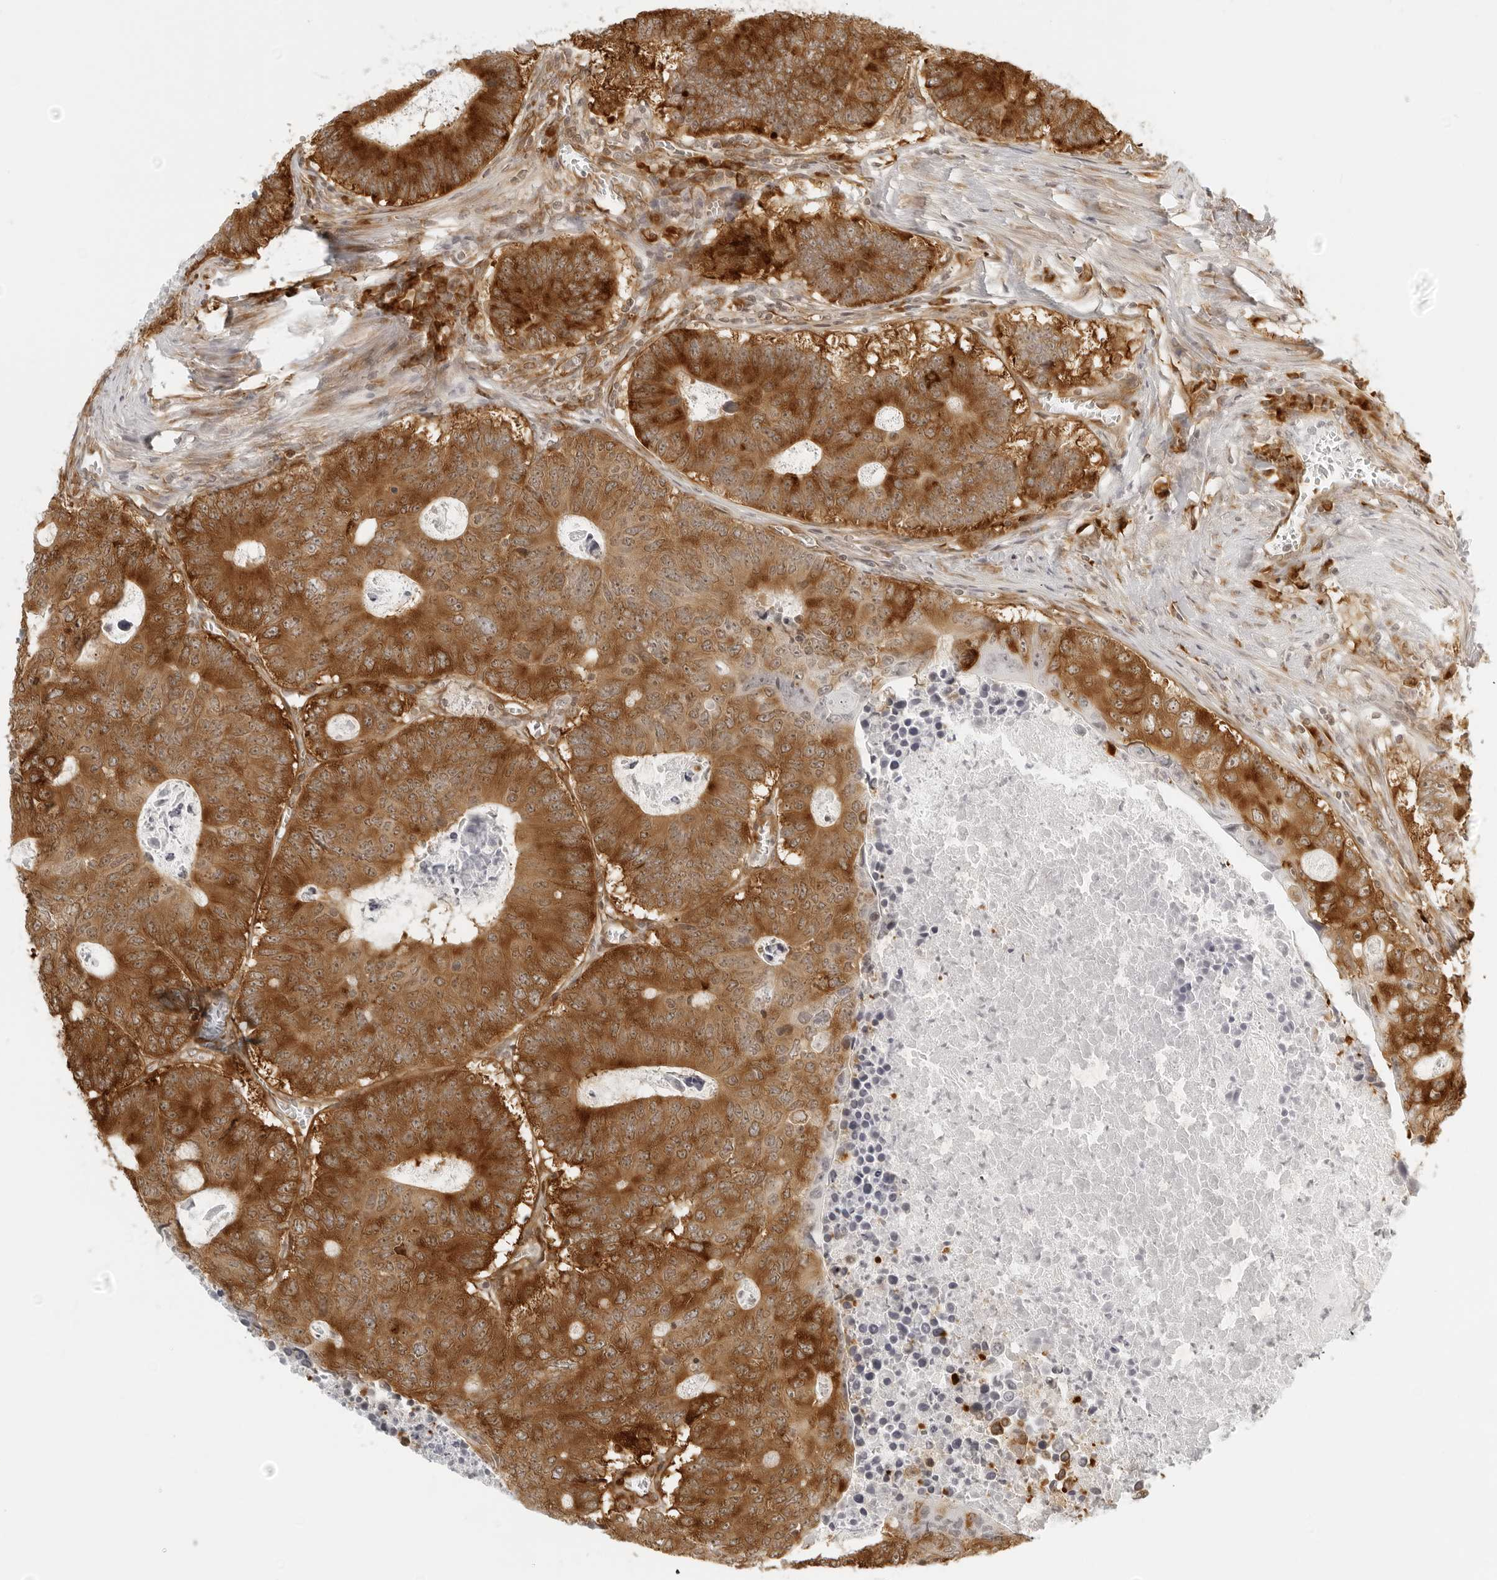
{"staining": {"intensity": "strong", "quantity": ">75%", "location": "cytoplasmic/membranous"}, "tissue": "colorectal cancer", "cell_type": "Tumor cells", "image_type": "cancer", "snomed": [{"axis": "morphology", "description": "Adenocarcinoma, NOS"}, {"axis": "topography", "description": "Colon"}], "caption": "IHC (DAB (3,3'-diaminobenzidine)) staining of colorectal cancer (adenocarcinoma) reveals strong cytoplasmic/membranous protein positivity in about >75% of tumor cells.", "gene": "EIF4G1", "patient": {"sex": "male", "age": 87}}